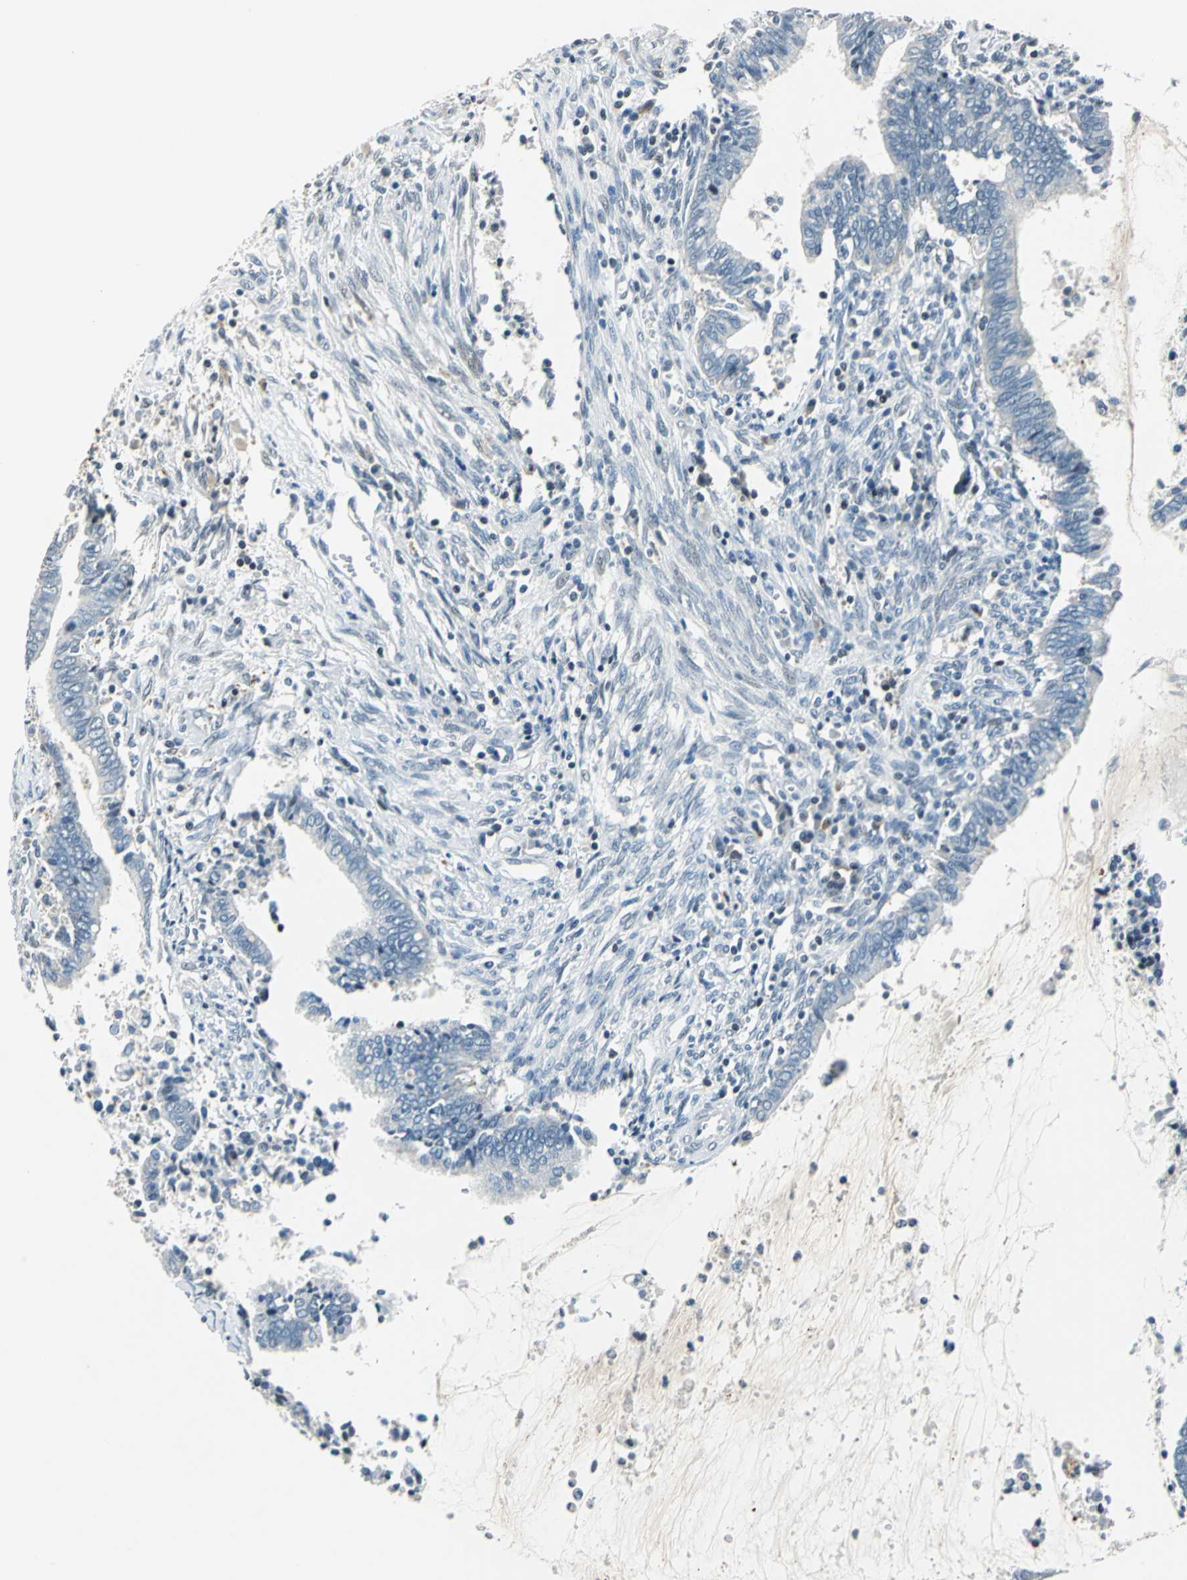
{"staining": {"intensity": "negative", "quantity": "none", "location": "none"}, "tissue": "cervical cancer", "cell_type": "Tumor cells", "image_type": "cancer", "snomed": [{"axis": "morphology", "description": "Adenocarcinoma, NOS"}, {"axis": "topography", "description": "Cervix"}], "caption": "Protein analysis of cervical cancer reveals no significant expression in tumor cells. The staining was performed using DAB to visualize the protein expression in brown, while the nuclei were stained in blue with hematoxylin (Magnification: 20x).", "gene": "HCFC2", "patient": {"sex": "female", "age": 44}}